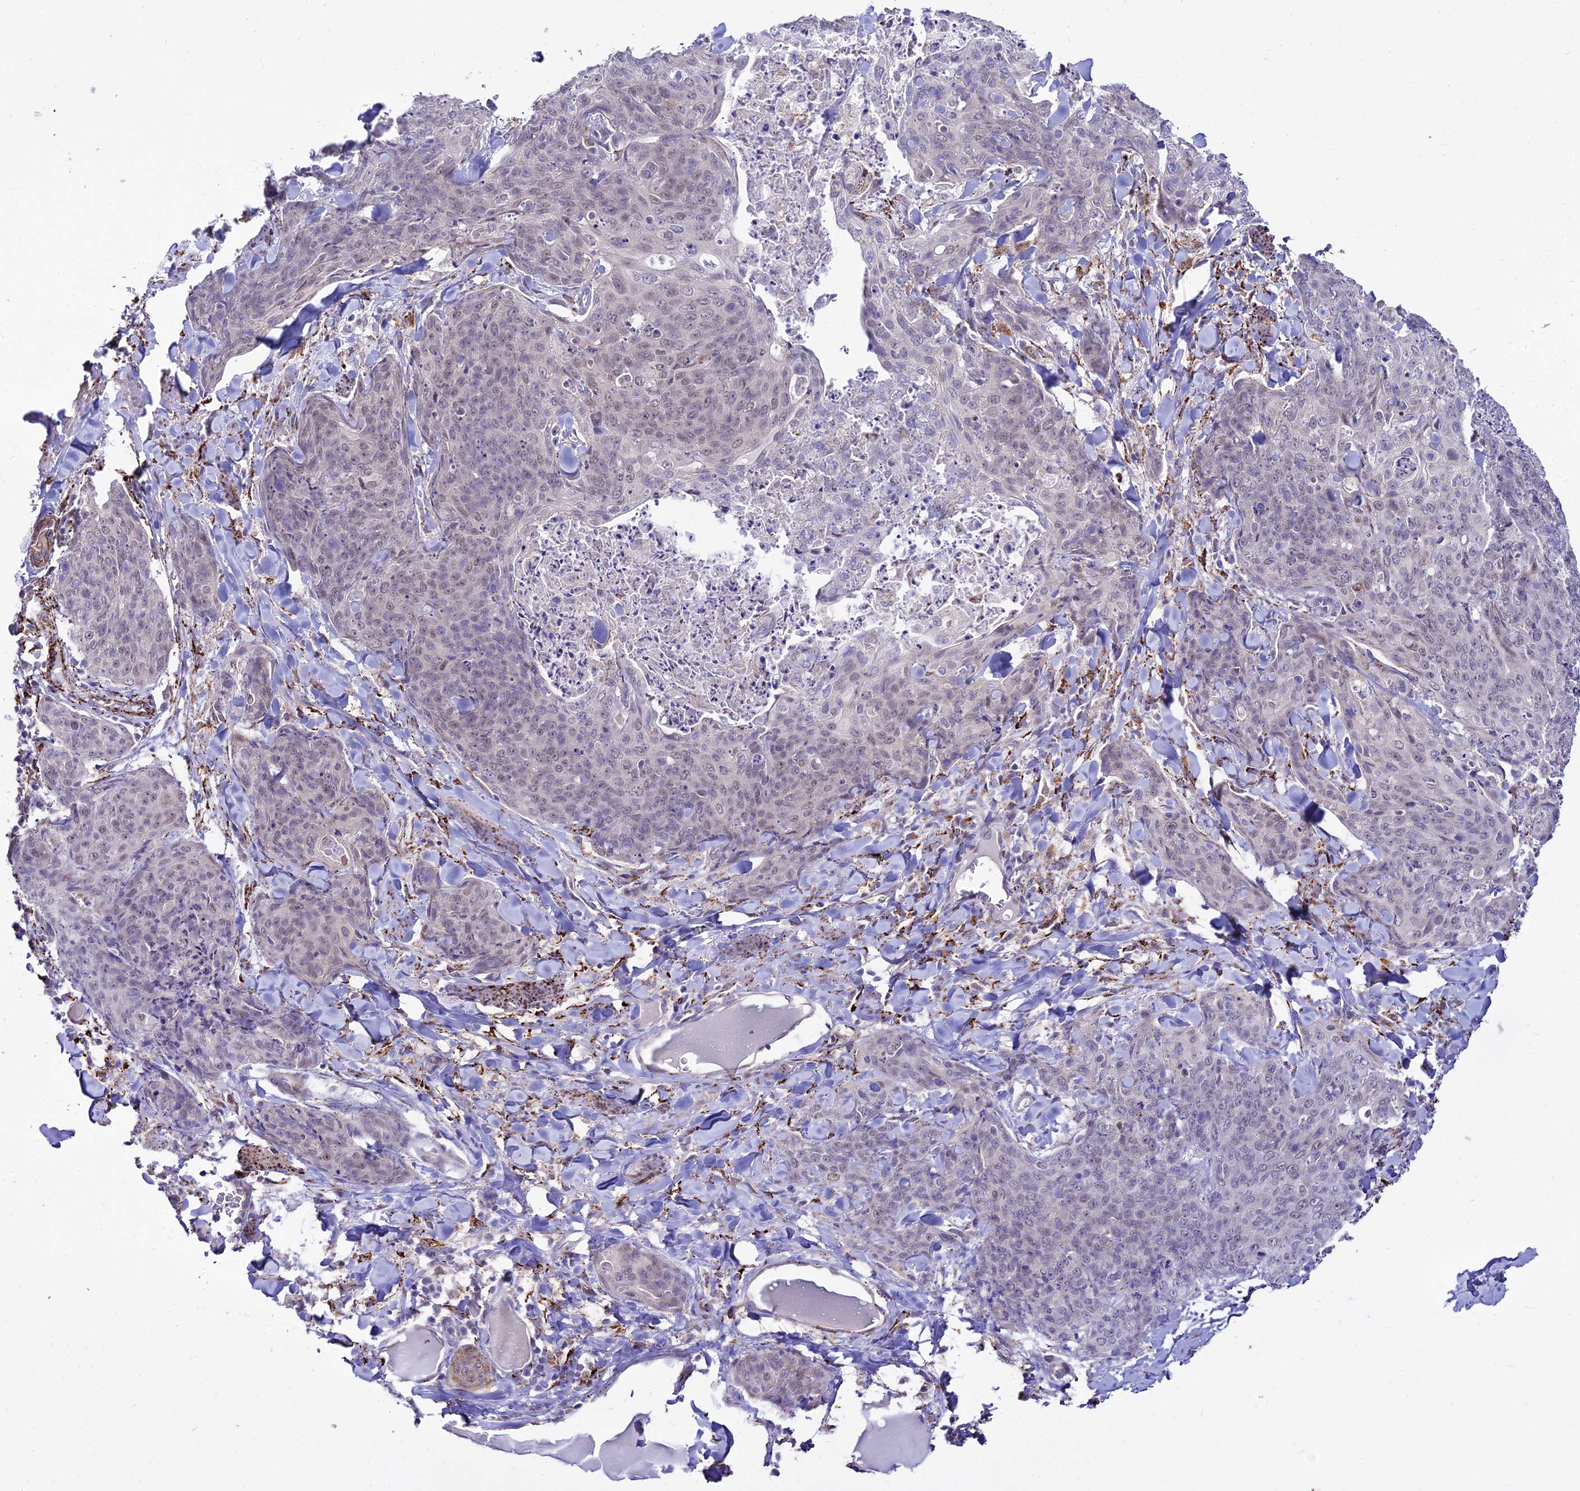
{"staining": {"intensity": "negative", "quantity": "none", "location": "none"}, "tissue": "skin cancer", "cell_type": "Tumor cells", "image_type": "cancer", "snomed": [{"axis": "morphology", "description": "Squamous cell carcinoma, NOS"}, {"axis": "topography", "description": "Skin"}, {"axis": "topography", "description": "Vulva"}], "caption": "DAB (3,3'-diaminobenzidine) immunohistochemical staining of human skin cancer exhibits no significant expression in tumor cells. (DAB IHC visualized using brightfield microscopy, high magnification).", "gene": "C6orf163", "patient": {"sex": "female", "age": 85}}